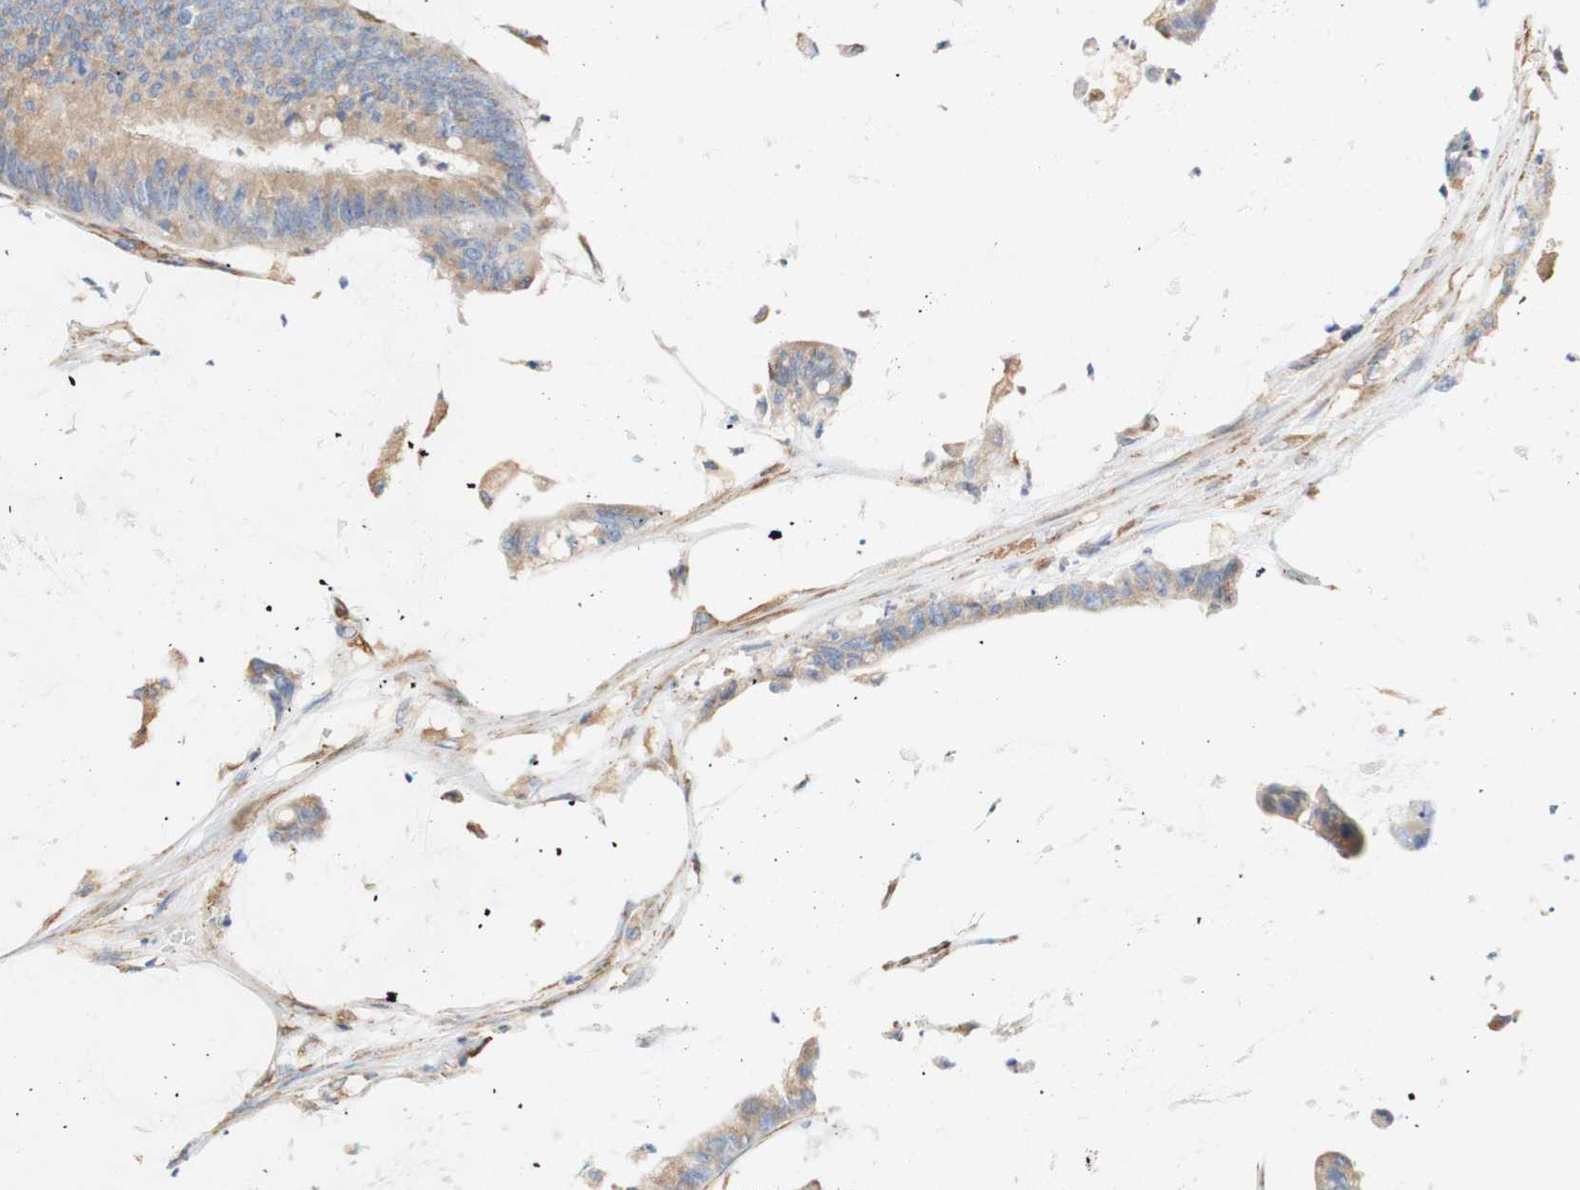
{"staining": {"intensity": "weak", "quantity": ">75%", "location": "cytoplasmic/membranous"}, "tissue": "colorectal cancer", "cell_type": "Tumor cells", "image_type": "cancer", "snomed": [{"axis": "morphology", "description": "Adenocarcinoma, NOS"}, {"axis": "topography", "description": "Rectum"}], "caption": "The photomicrograph exhibits a brown stain indicating the presence of a protein in the cytoplasmic/membranous of tumor cells in colorectal cancer.", "gene": "EIF2AK4", "patient": {"sex": "female", "age": 66}}